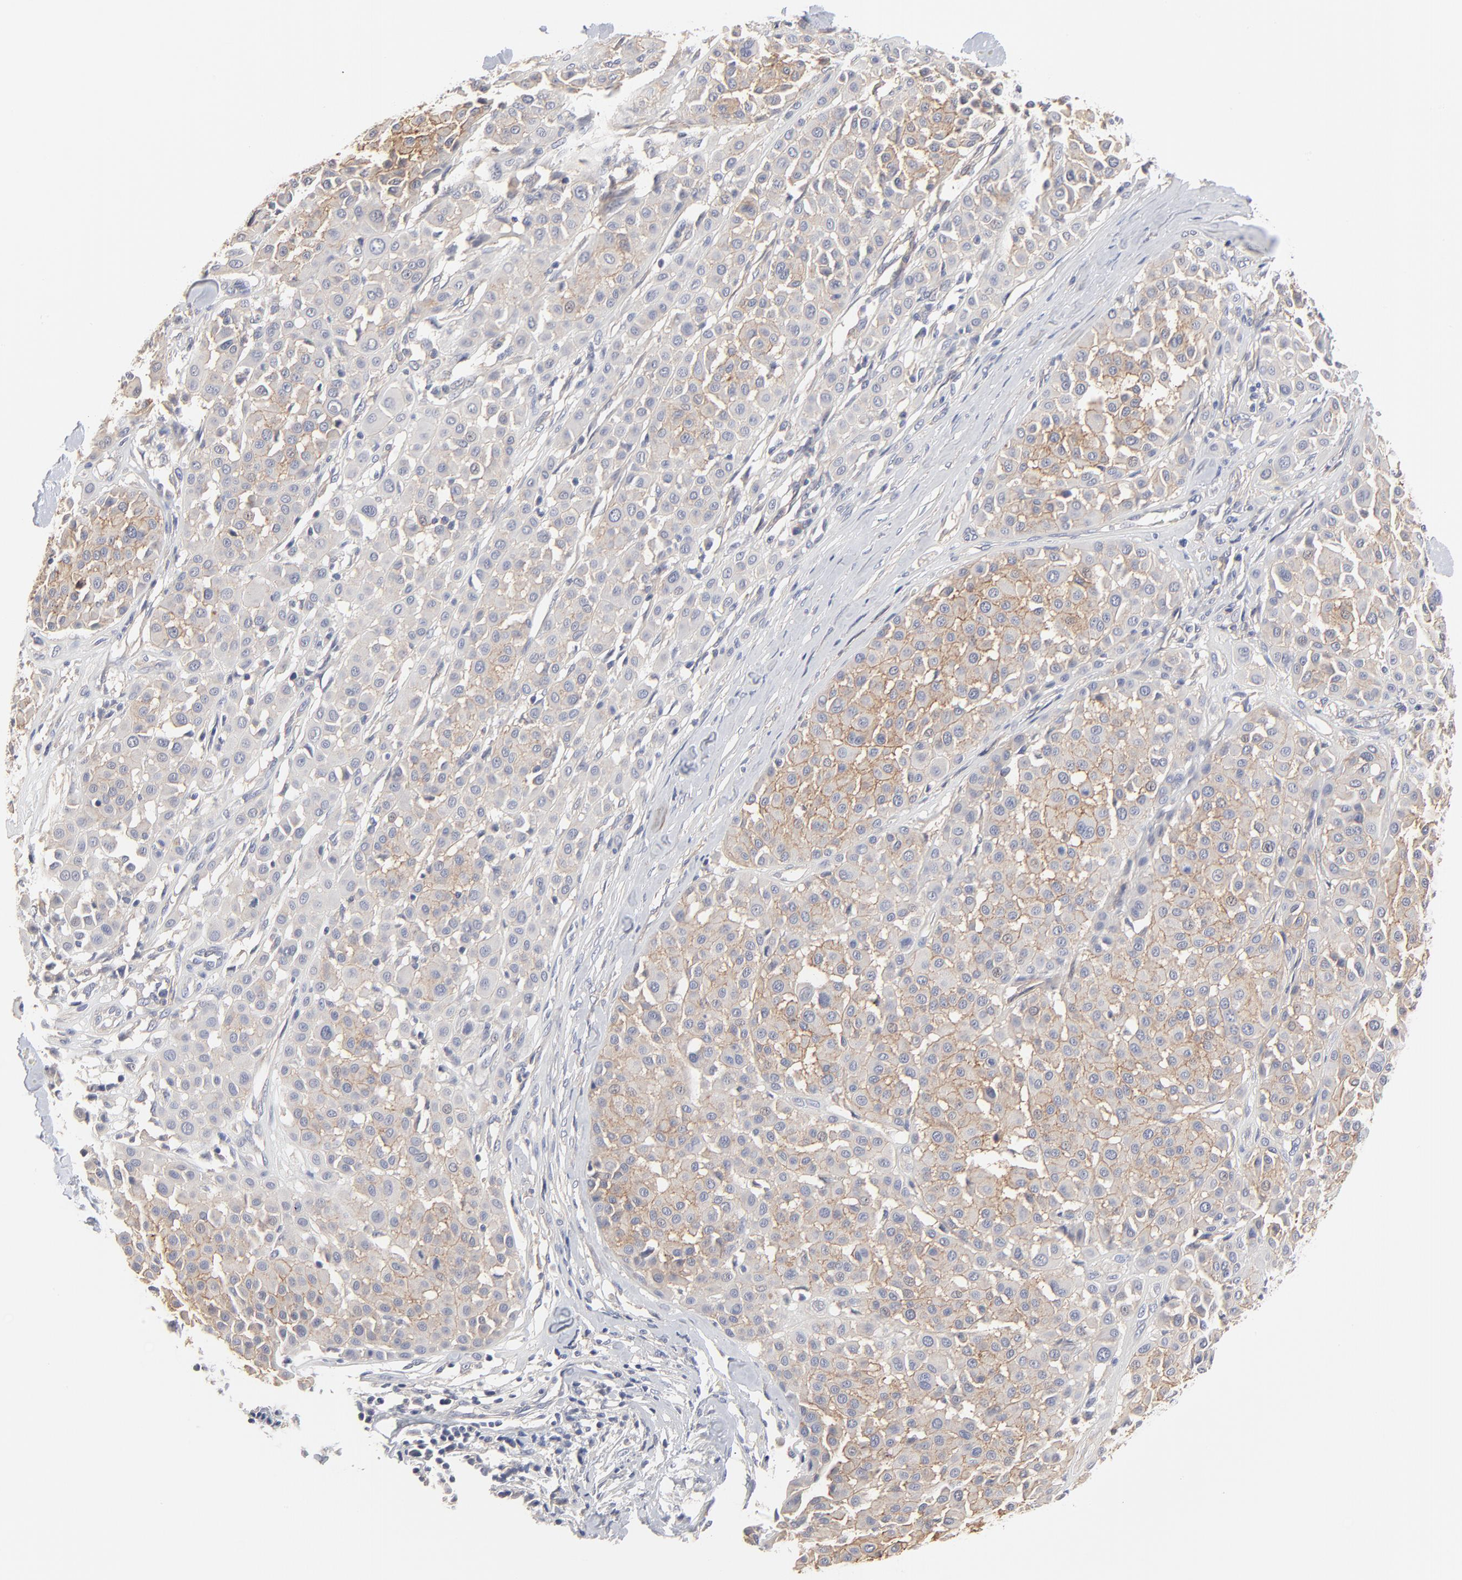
{"staining": {"intensity": "moderate", "quantity": ">75%", "location": "cytoplasmic/membranous"}, "tissue": "melanoma", "cell_type": "Tumor cells", "image_type": "cancer", "snomed": [{"axis": "morphology", "description": "Malignant melanoma, Metastatic site"}, {"axis": "topography", "description": "Soft tissue"}], "caption": "The immunohistochemical stain shows moderate cytoplasmic/membranous staining in tumor cells of malignant melanoma (metastatic site) tissue.", "gene": "SLC16A1", "patient": {"sex": "male", "age": 41}}